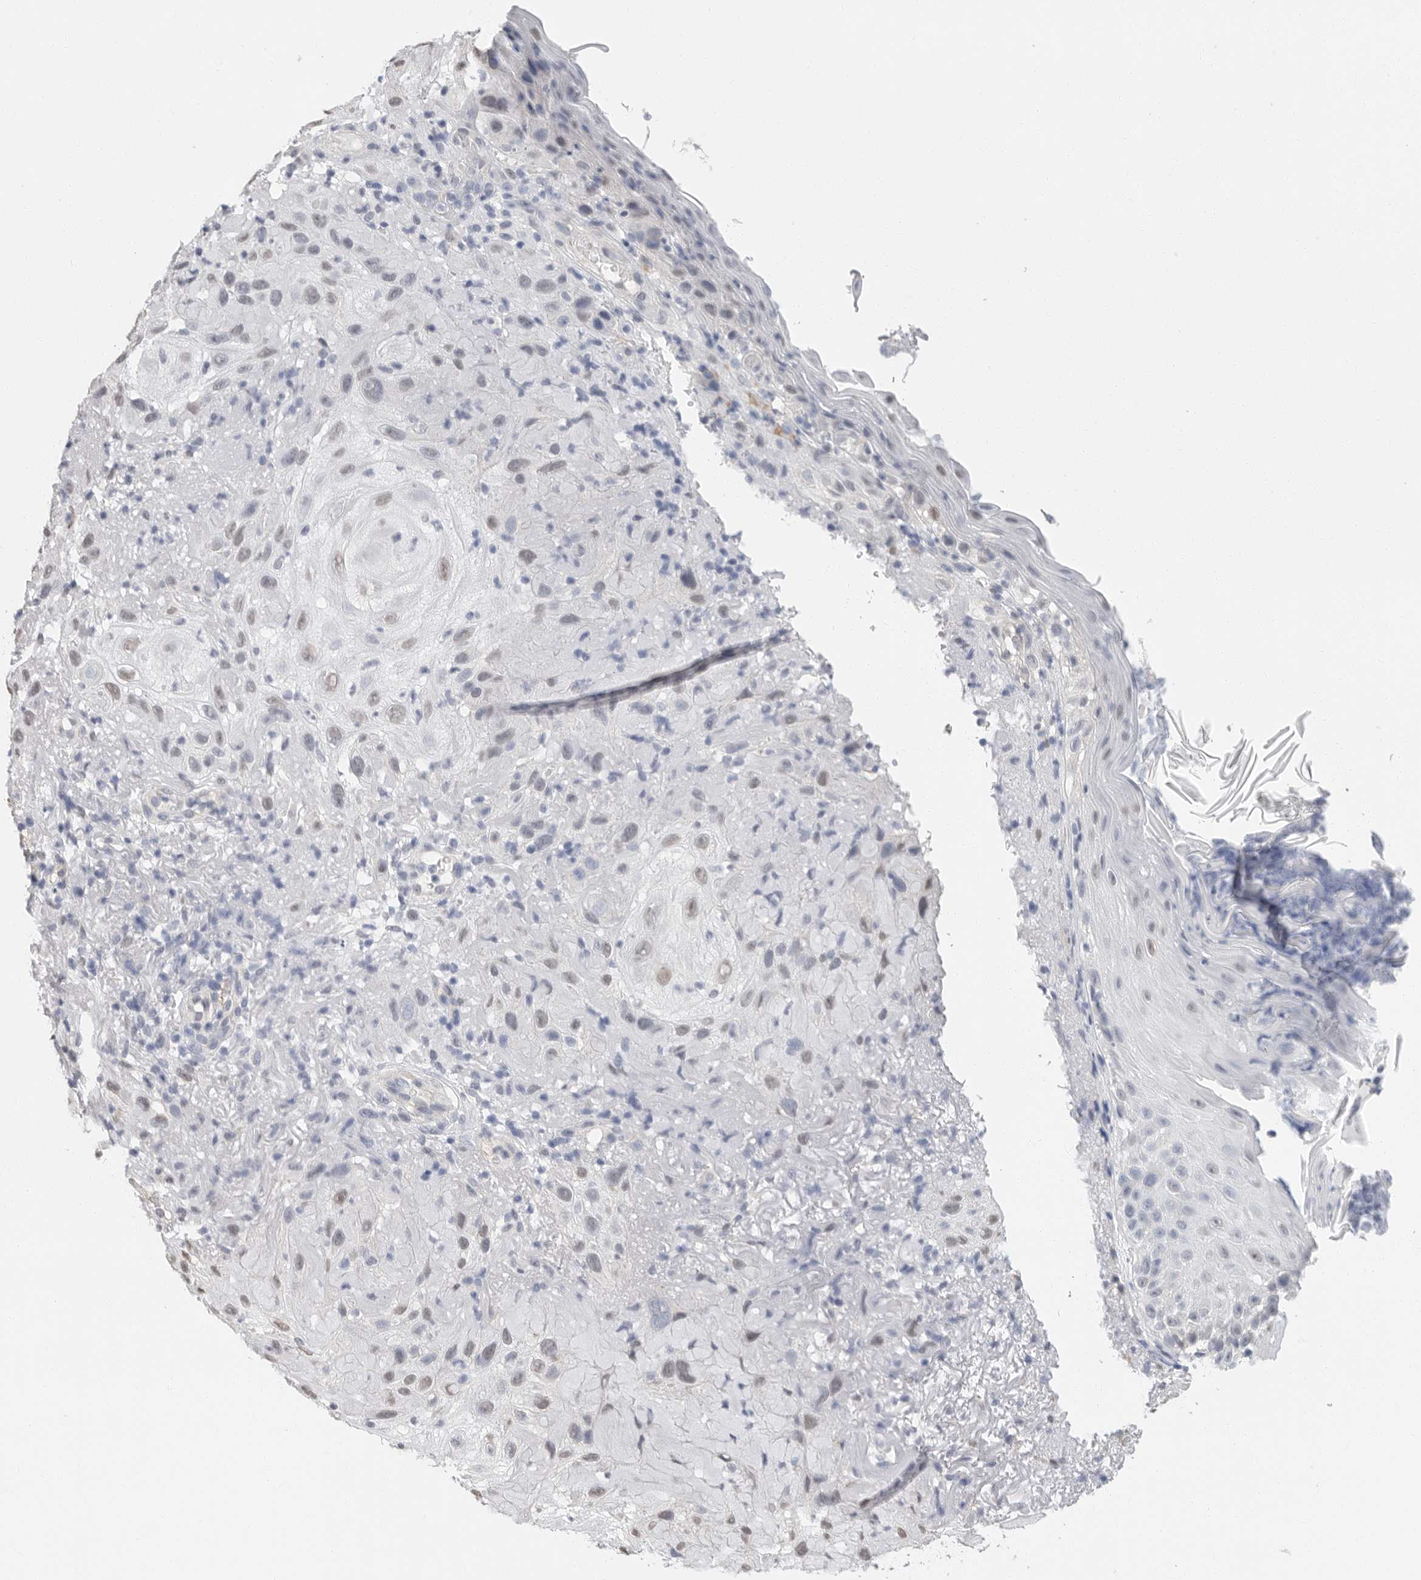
{"staining": {"intensity": "weak", "quantity": "25%-75%", "location": "nuclear"}, "tissue": "skin cancer", "cell_type": "Tumor cells", "image_type": "cancer", "snomed": [{"axis": "morphology", "description": "Squamous cell carcinoma, NOS"}, {"axis": "topography", "description": "Skin"}], "caption": "The immunohistochemical stain highlights weak nuclear staining in tumor cells of skin cancer (squamous cell carcinoma) tissue. (IHC, brightfield microscopy, high magnification).", "gene": "ARHGEF10", "patient": {"sex": "female", "age": 96}}